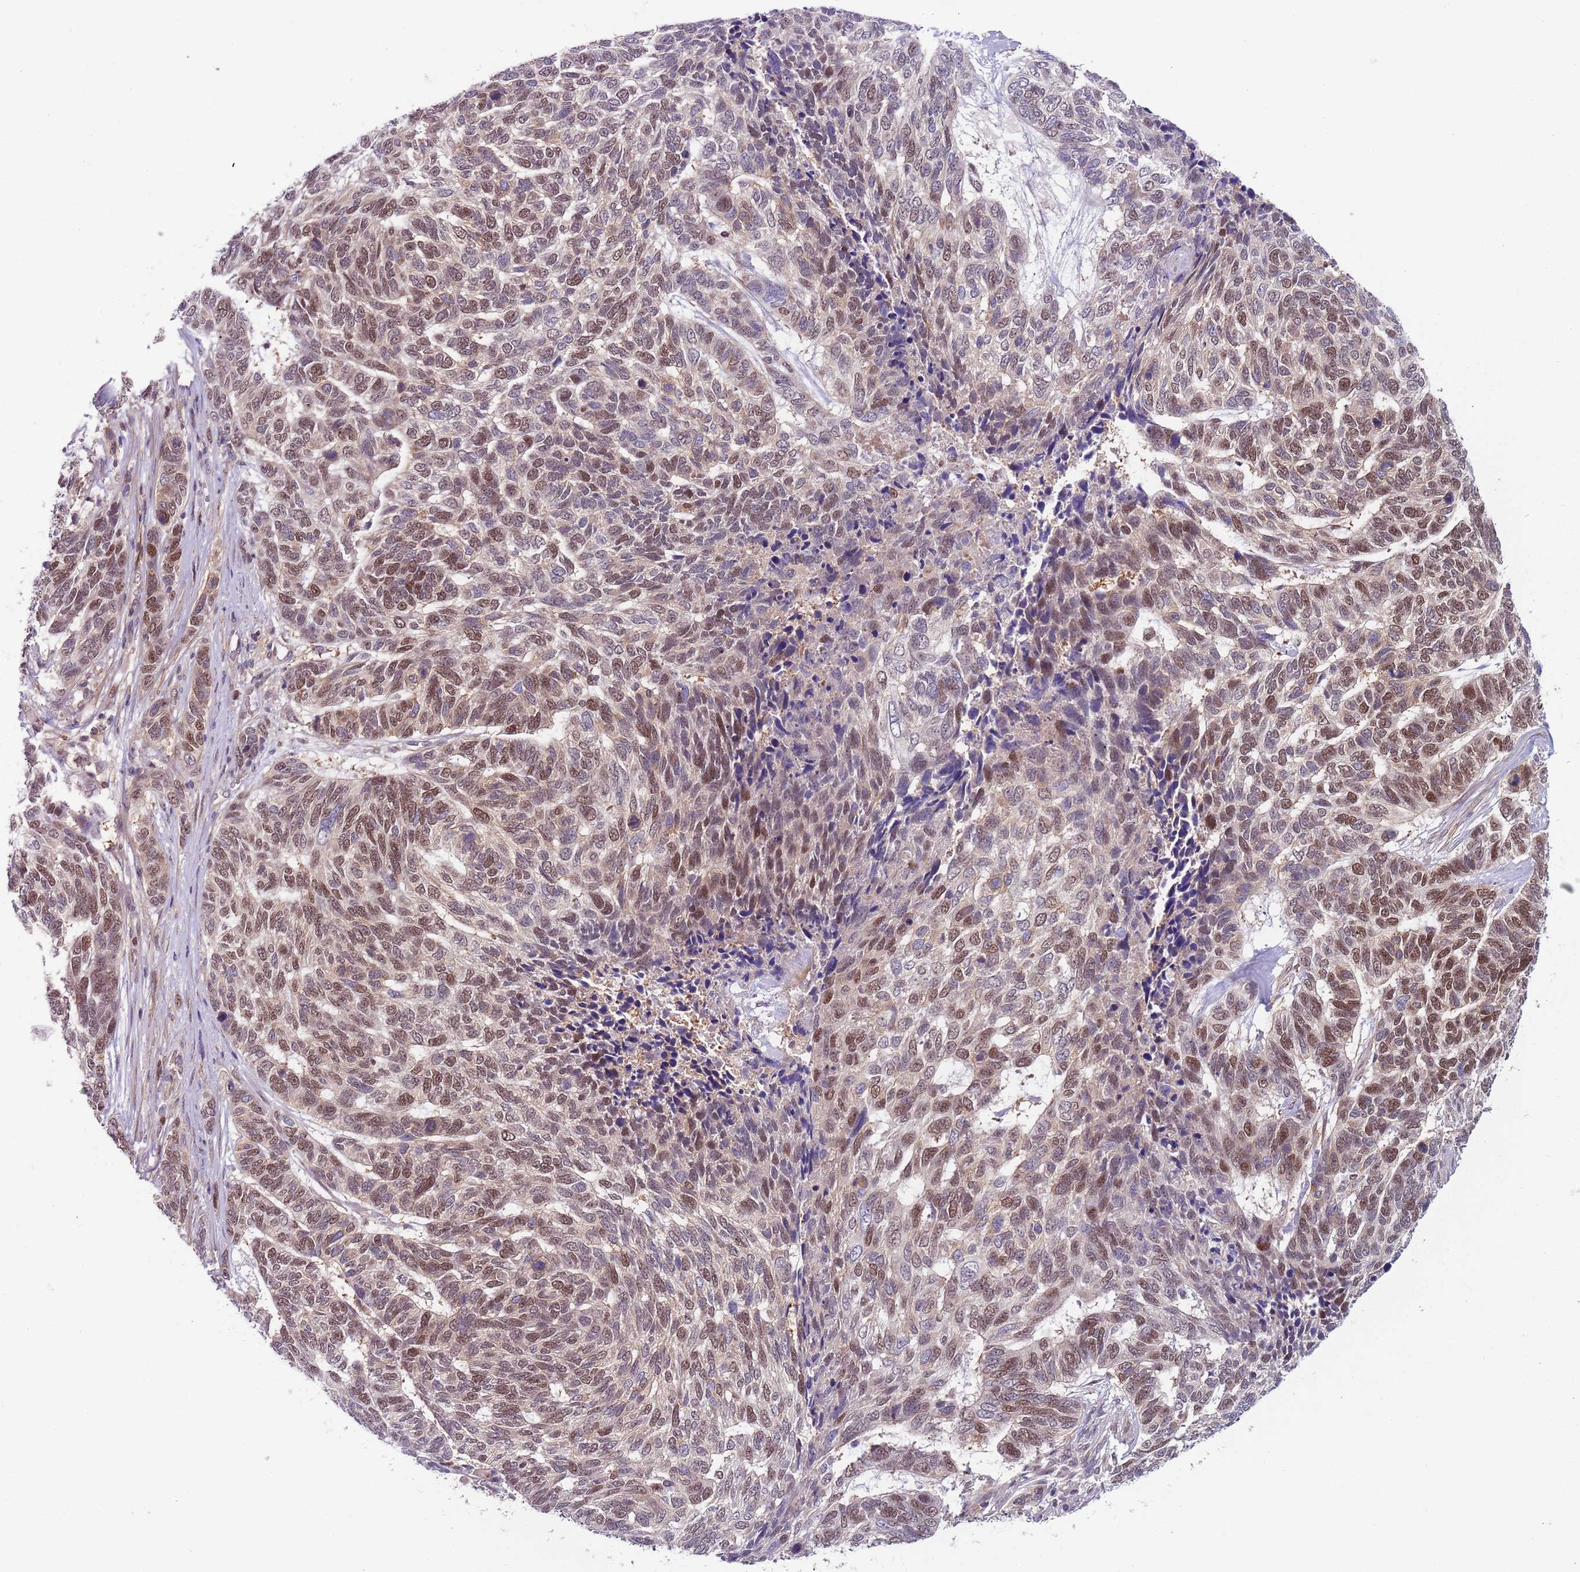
{"staining": {"intensity": "moderate", "quantity": ">75%", "location": "nuclear"}, "tissue": "skin cancer", "cell_type": "Tumor cells", "image_type": "cancer", "snomed": [{"axis": "morphology", "description": "Basal cell carcinoma"}, {"axis": "topography", "description": "Skin"}], "caption": "Moderate nuclear positivity for a protein is seen in approximately >75% of tumor cells of basal cell carcinoma (skin) using IHC.", "gene": "RMND5B", "patient": {"sex": "female", "age": 65}}